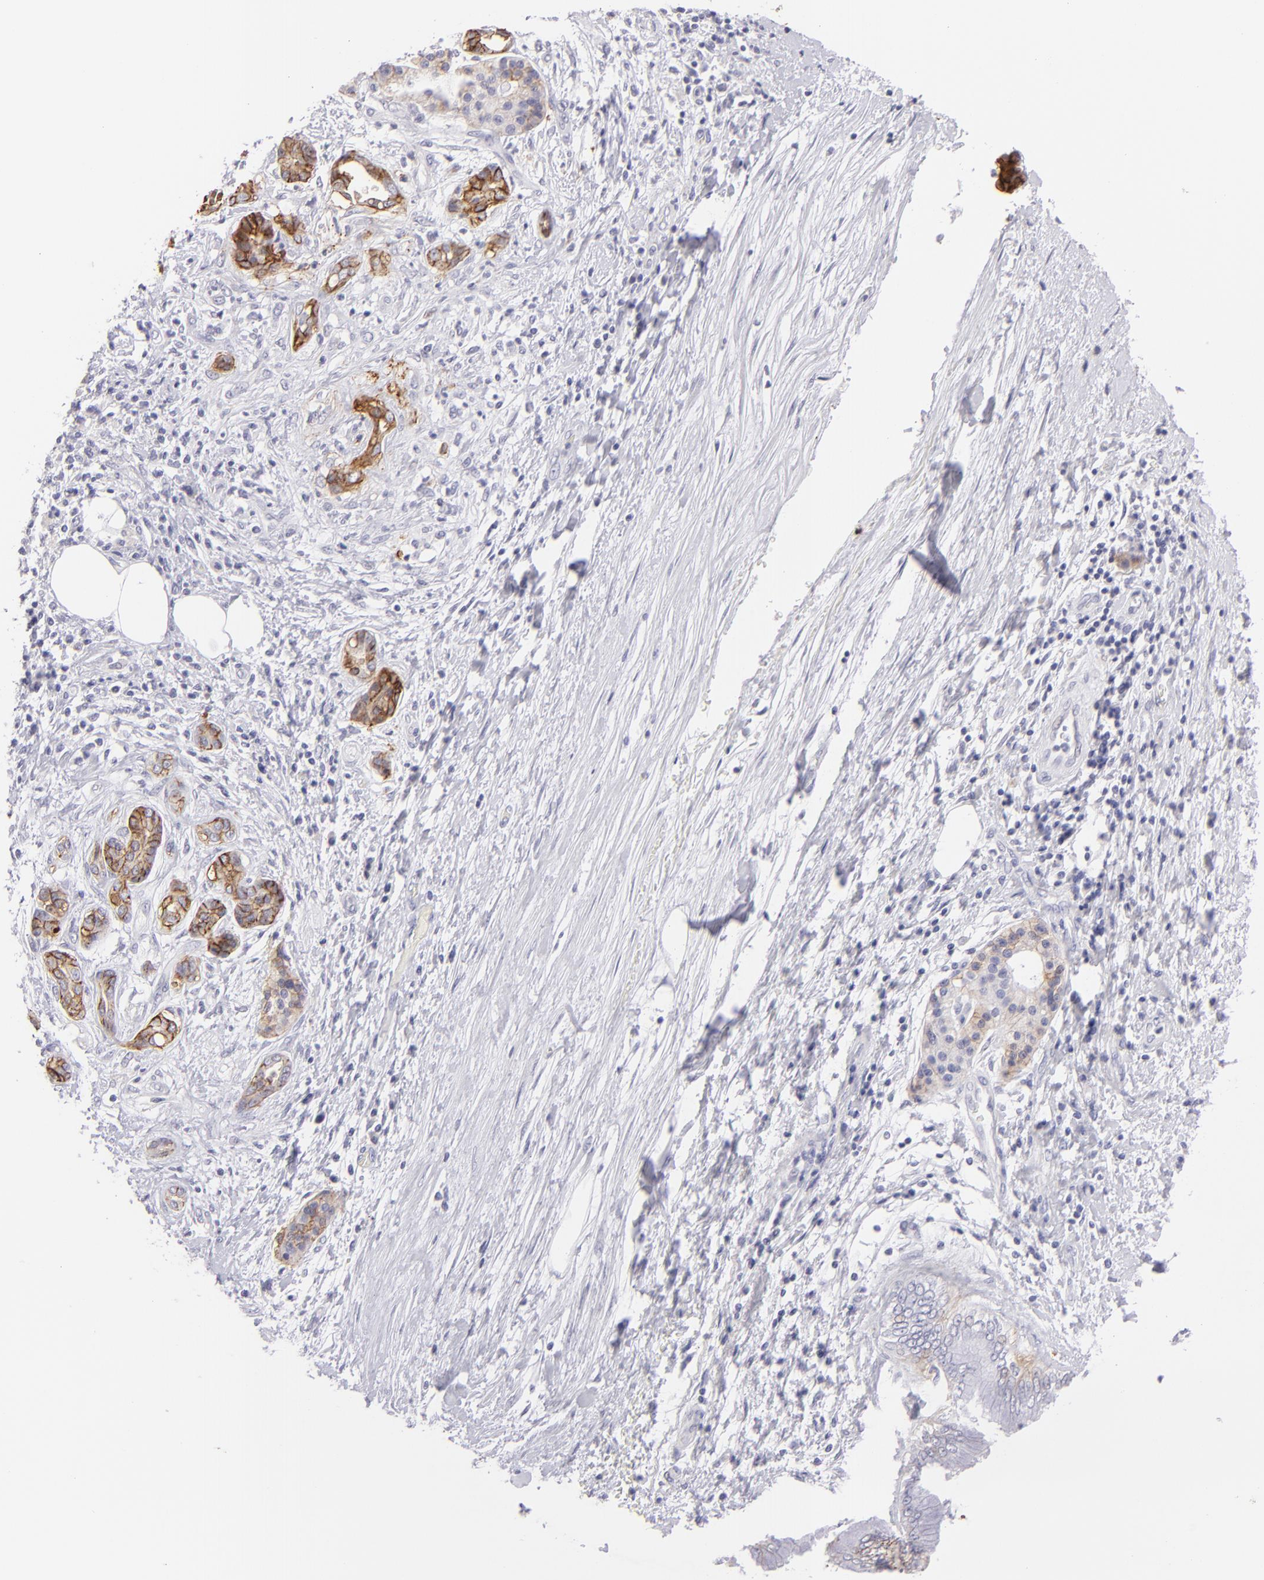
{"staining": {"intensity": "moderate", "quantity": ">75%", "location": "cytoplasmic/membranous"}, "tissue": "pancreatic cancer", "cell_type": "Tumor cells", "image_type": "cancer", "snomed": [{"axis": "morphology", "description": "Adenocarcinoma, NOS"}, {"axis": "topography", "description": "Pancreas"}], "caption": "Immunohistochemical staining of human pancreatic cancer demonstrates medium levels of moderate cytoplasmic/membranous staining in about >75% of tumor cells. (DAB (3,3'-diaminobenzidine) IHC, brown staining for protein, blue staining for nuclei).", "gene": "CLDN4", "patient": {"sex": "female", "age": 70}}